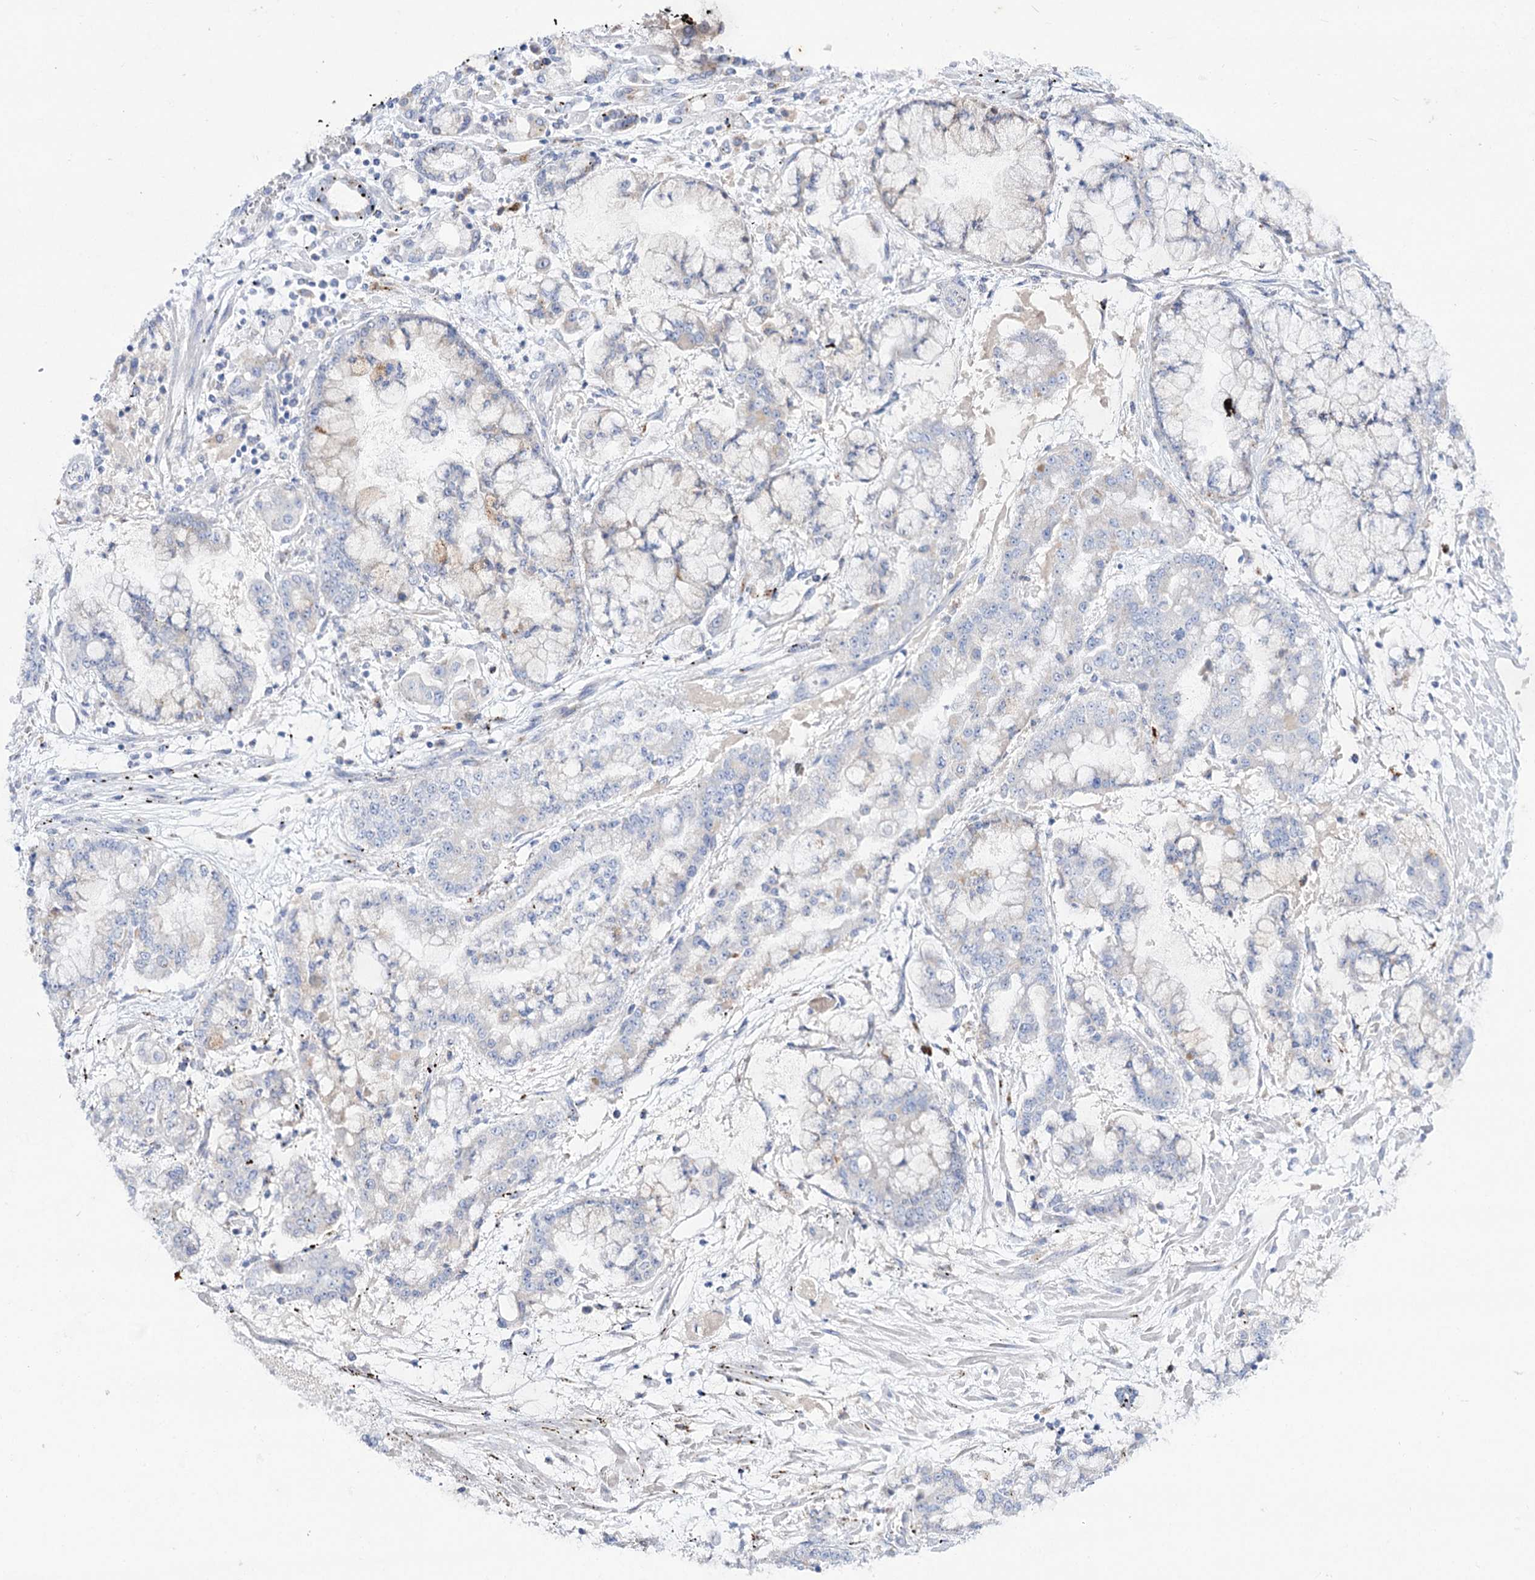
{"staining": {"intensity": "negative", "quantity": "none", "location": "none"}, "tissue": "stomach cancer", "cell_type": "Tumor cells", "image_type": "cancer", "snomed": [{"axis": "morphology", "description": "Normal tissue, NOS"}, {"axis": "morphology", "description": "Adenocarcinoma, NOS"}, {"axis": "topography", "description": "Stomach, upper"}, {"axis": "topography", "description": "Stomach"}], "caption": "IHC of adenocarcinoma (stomach) shows no positivity in tumor cells. The staining was performed using DAB (3,3'-diaminobenzidine) to visualize the protein expression in brown, while the nuclei were stained in blue with hematoxylin (Magnification: 20x).", "gene": "NAGLU", "patient": {"sex": "male", "age": 76}}